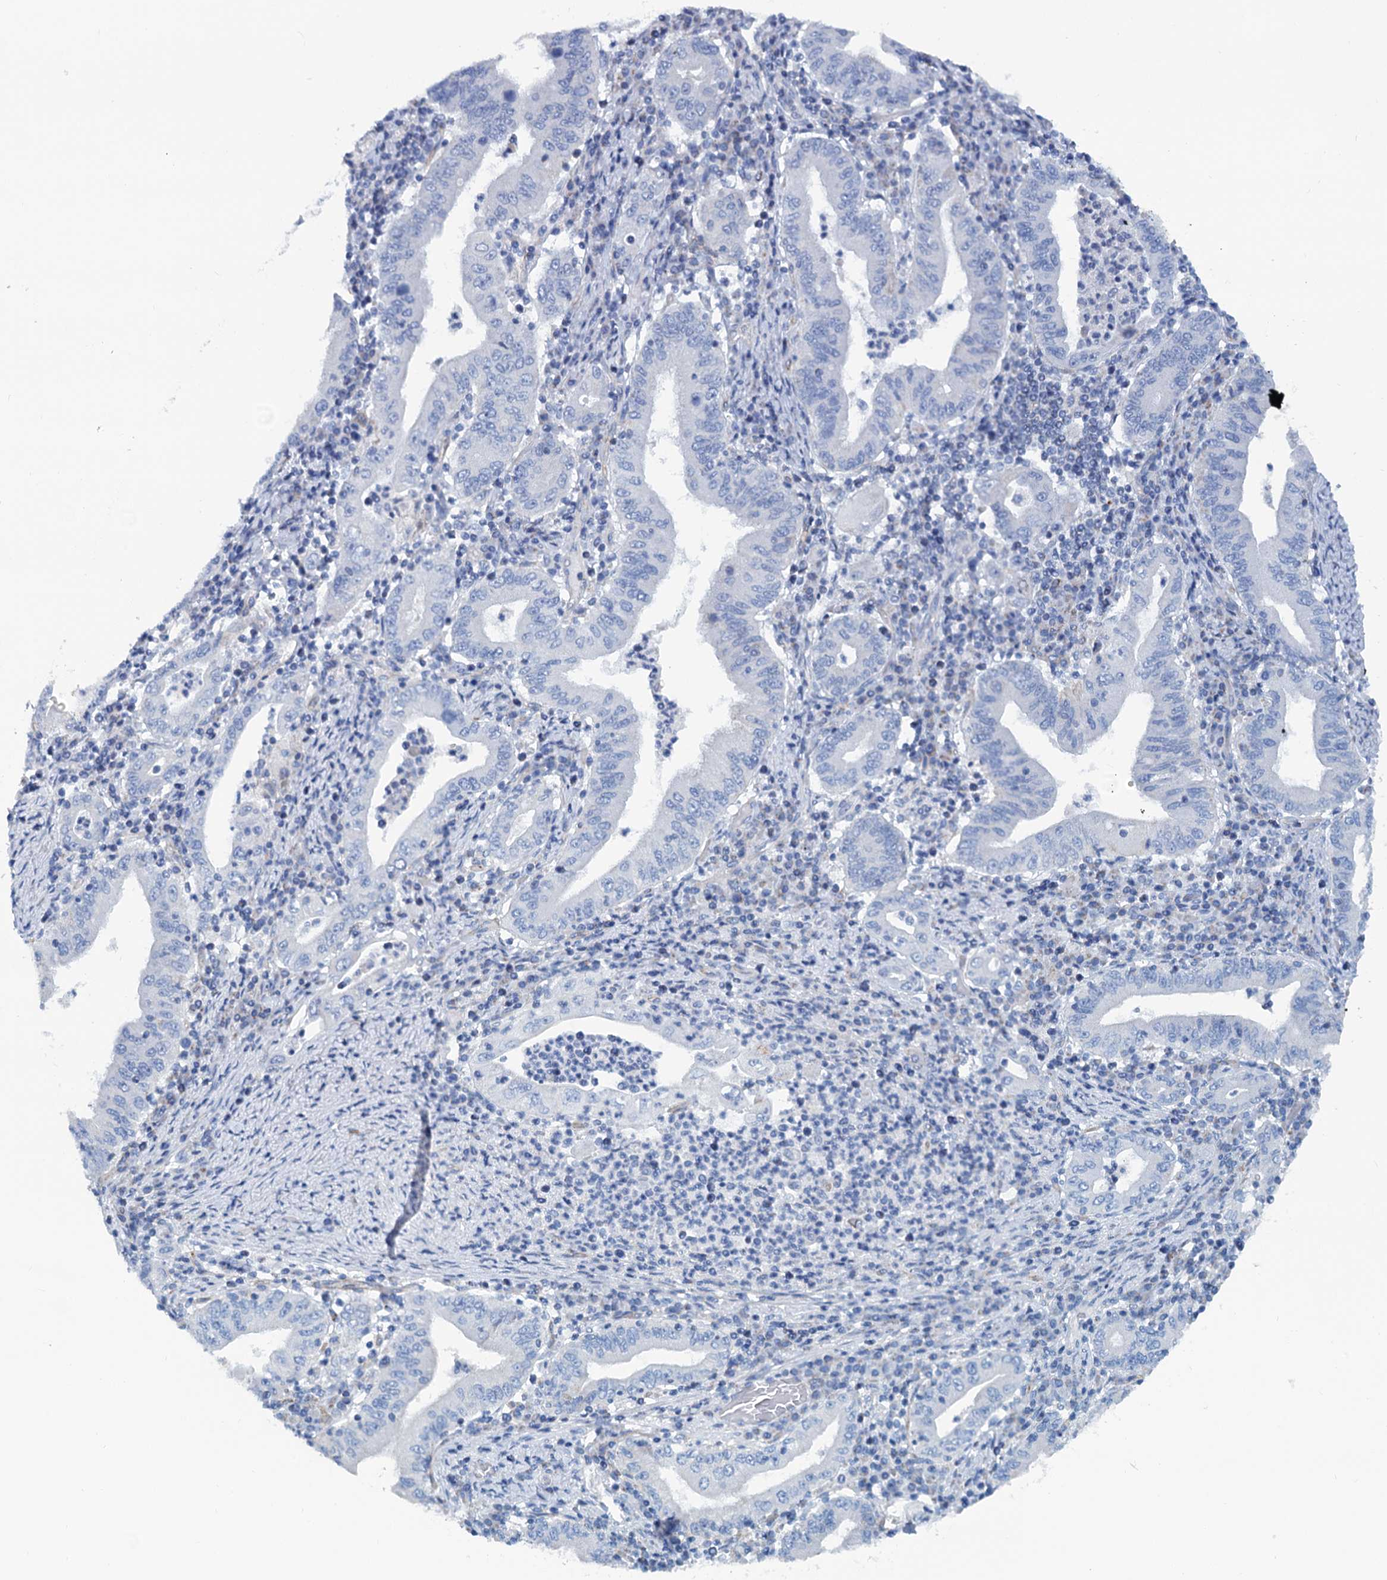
{"staining": {"intensity": "negative", "quantity": "none", "location": "none"}, "tissue": "stomach cancer", "cell_type": "Tumor cells", "image_type": "cancer", "snomed": [{"axis": "morphology", "description": "Normal tissue, NOS"}, {"axis": "morphology", "description": "Adenocarcinoma, NOS"}, {"axis": "topography", "description": "Esophagus"}, {"axis": "topography", "description": "Stomach, upper"}, {"axis": "topography", "description": "Peripheral nerve tissue"}], "caption": "Immunohistochemical staining of human stomach adenocarcinoma displays no significant positivity in tumor cells. (Stains: DAB (3,3'-diaminobenzidine) immunohistochemistry (IHC) with hematoxylin counter stain, Microscopy: brightfield microscopy at high magnification).", "gene": "SLC1A3", "patient": {"sex": "male", "age": 62}}